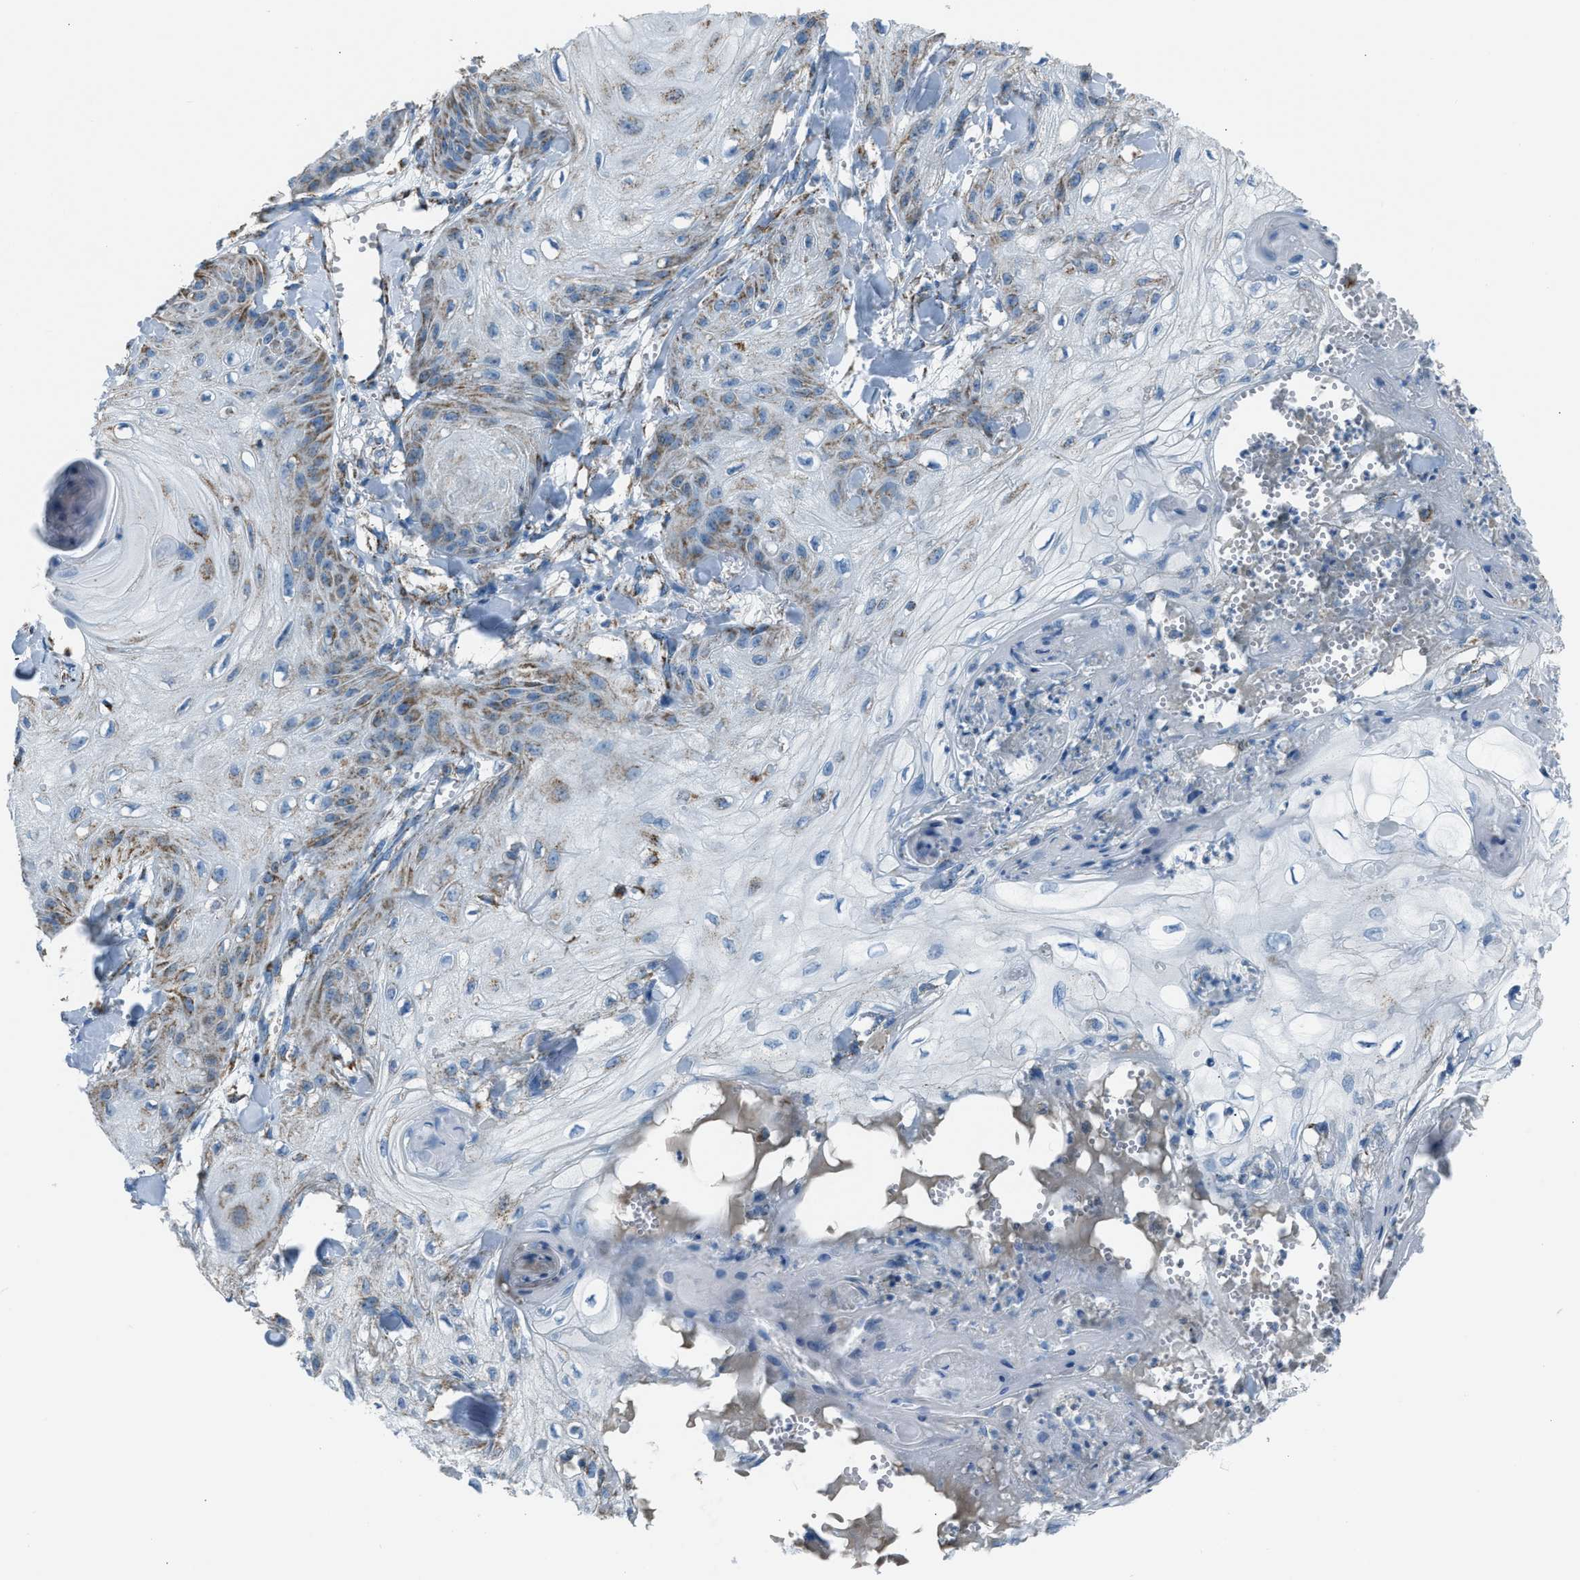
{"staining": {"intensity": "moderate", "quantity": "<25%", "location": "cytoplasmic/membranous"}, "tissue": "skin cancer", "cell_type": "Tumor cells", "image_type": "cancer", "snomed": [{"axis": "morphology", "description": "Squamous cell carcinoma, NOS"}, {"axis": "topography", "description": "Skin"}], "caption": "Human skin cancer (squamous cell carcinoma) stained with a brown dye shows moderate cytoplasmic/membranous positive expression in approximately <25% of tumor cells.", "gene": "MDH2", "patient": {"sex": "male", "age": 74}}